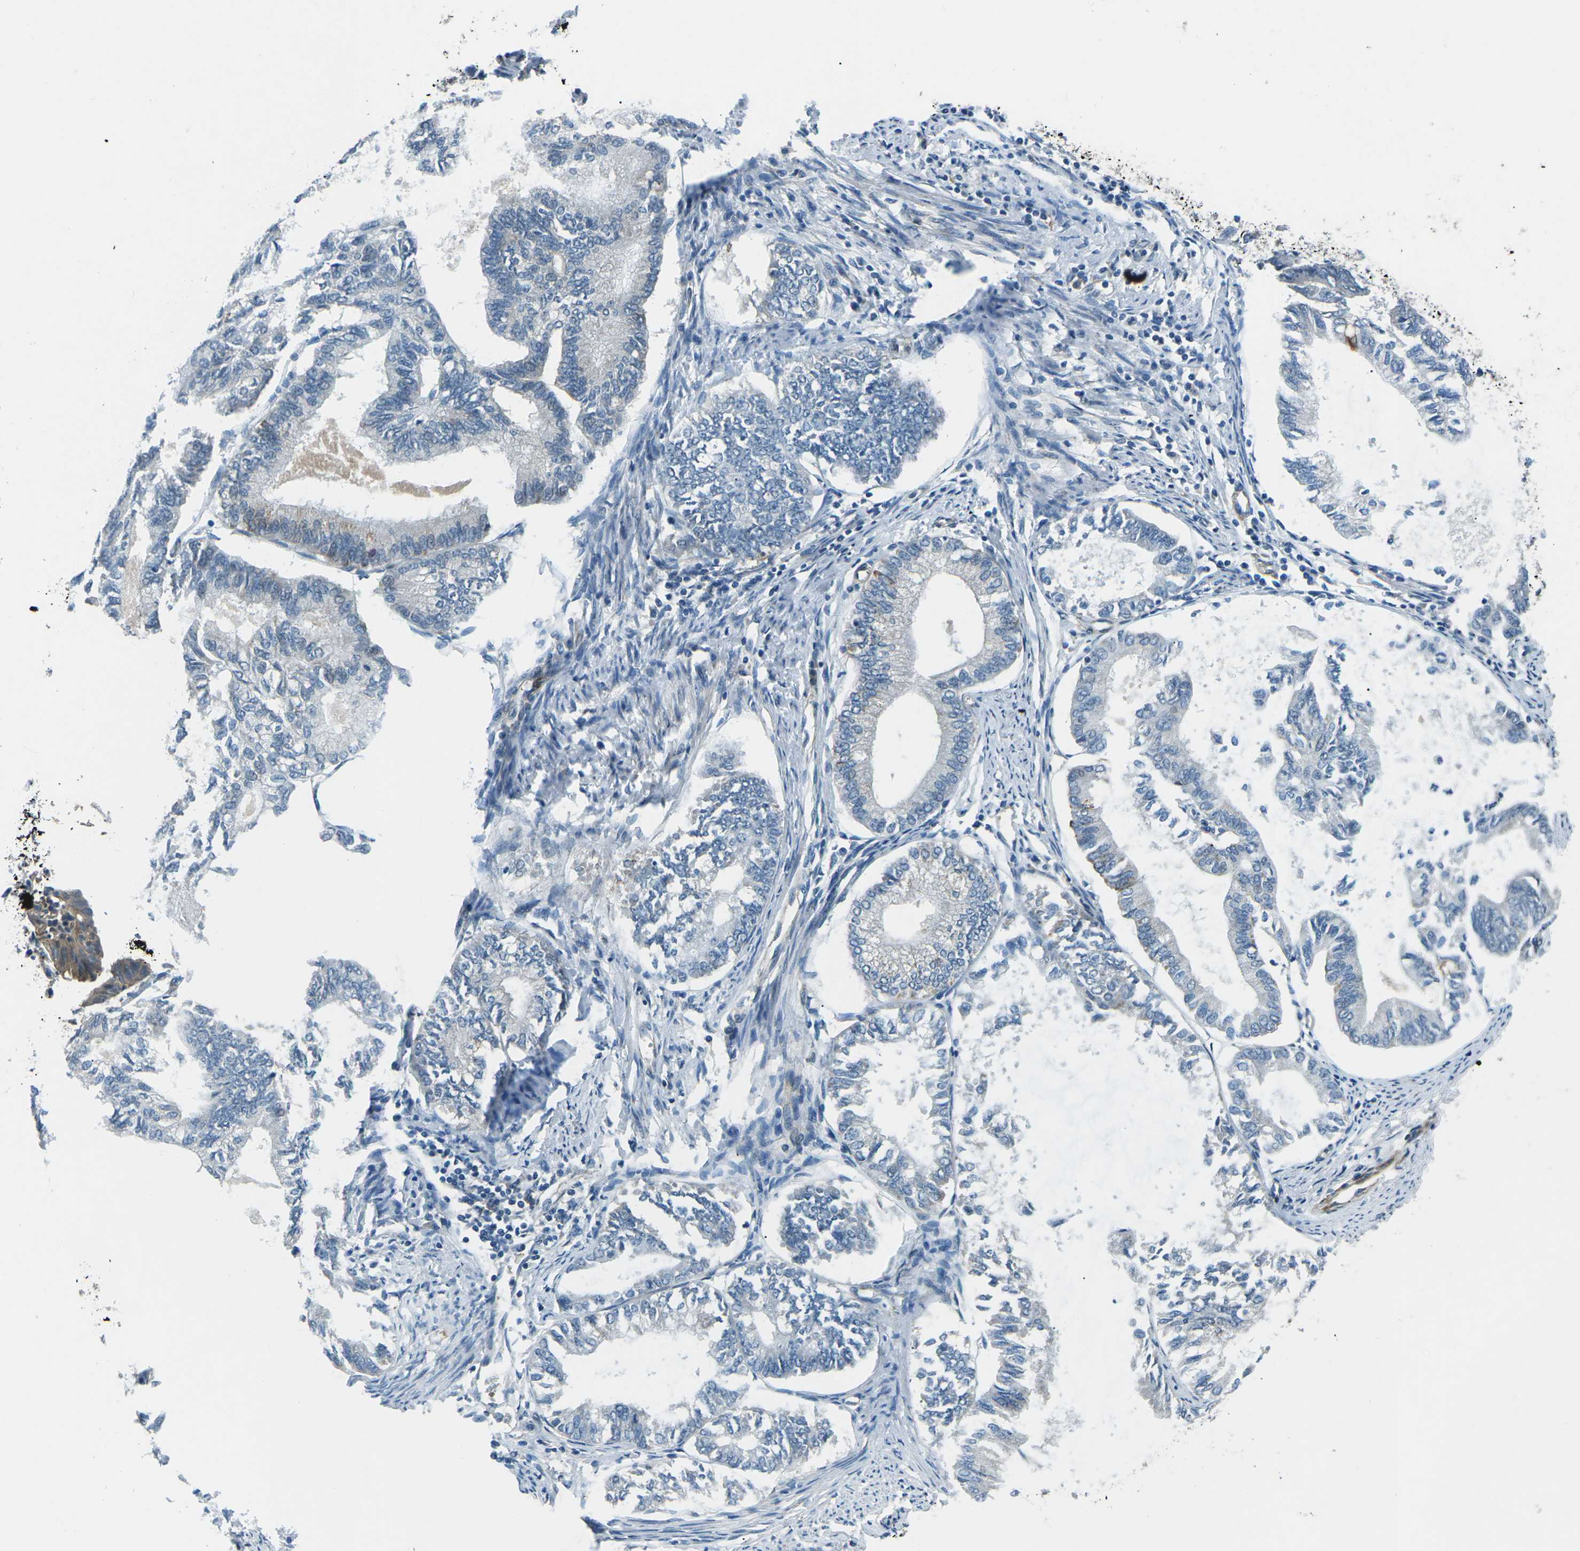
{"staining": {"intensity": "negative", "quantity": "none", "location": "none"}, "tissue": "endometrial cancer", "cell_type": "Tumor cells", "image_type": "cancer", "snomed": [{"axis": "morphology", "description": "Adenocarcinoma, NOS"}, {"axis": "topography", "description": "Endometrium"}], "caption": "High magnification brightfield microscopy of endometrial cancer stained with DAB (3,3'-diaminobenzidine) (brown) and counterstained with hematoxylin (blue): tumor cells show no significant positivity.", "gene": "AFAP1", "patient": {"sex": "female", "age": 86}}